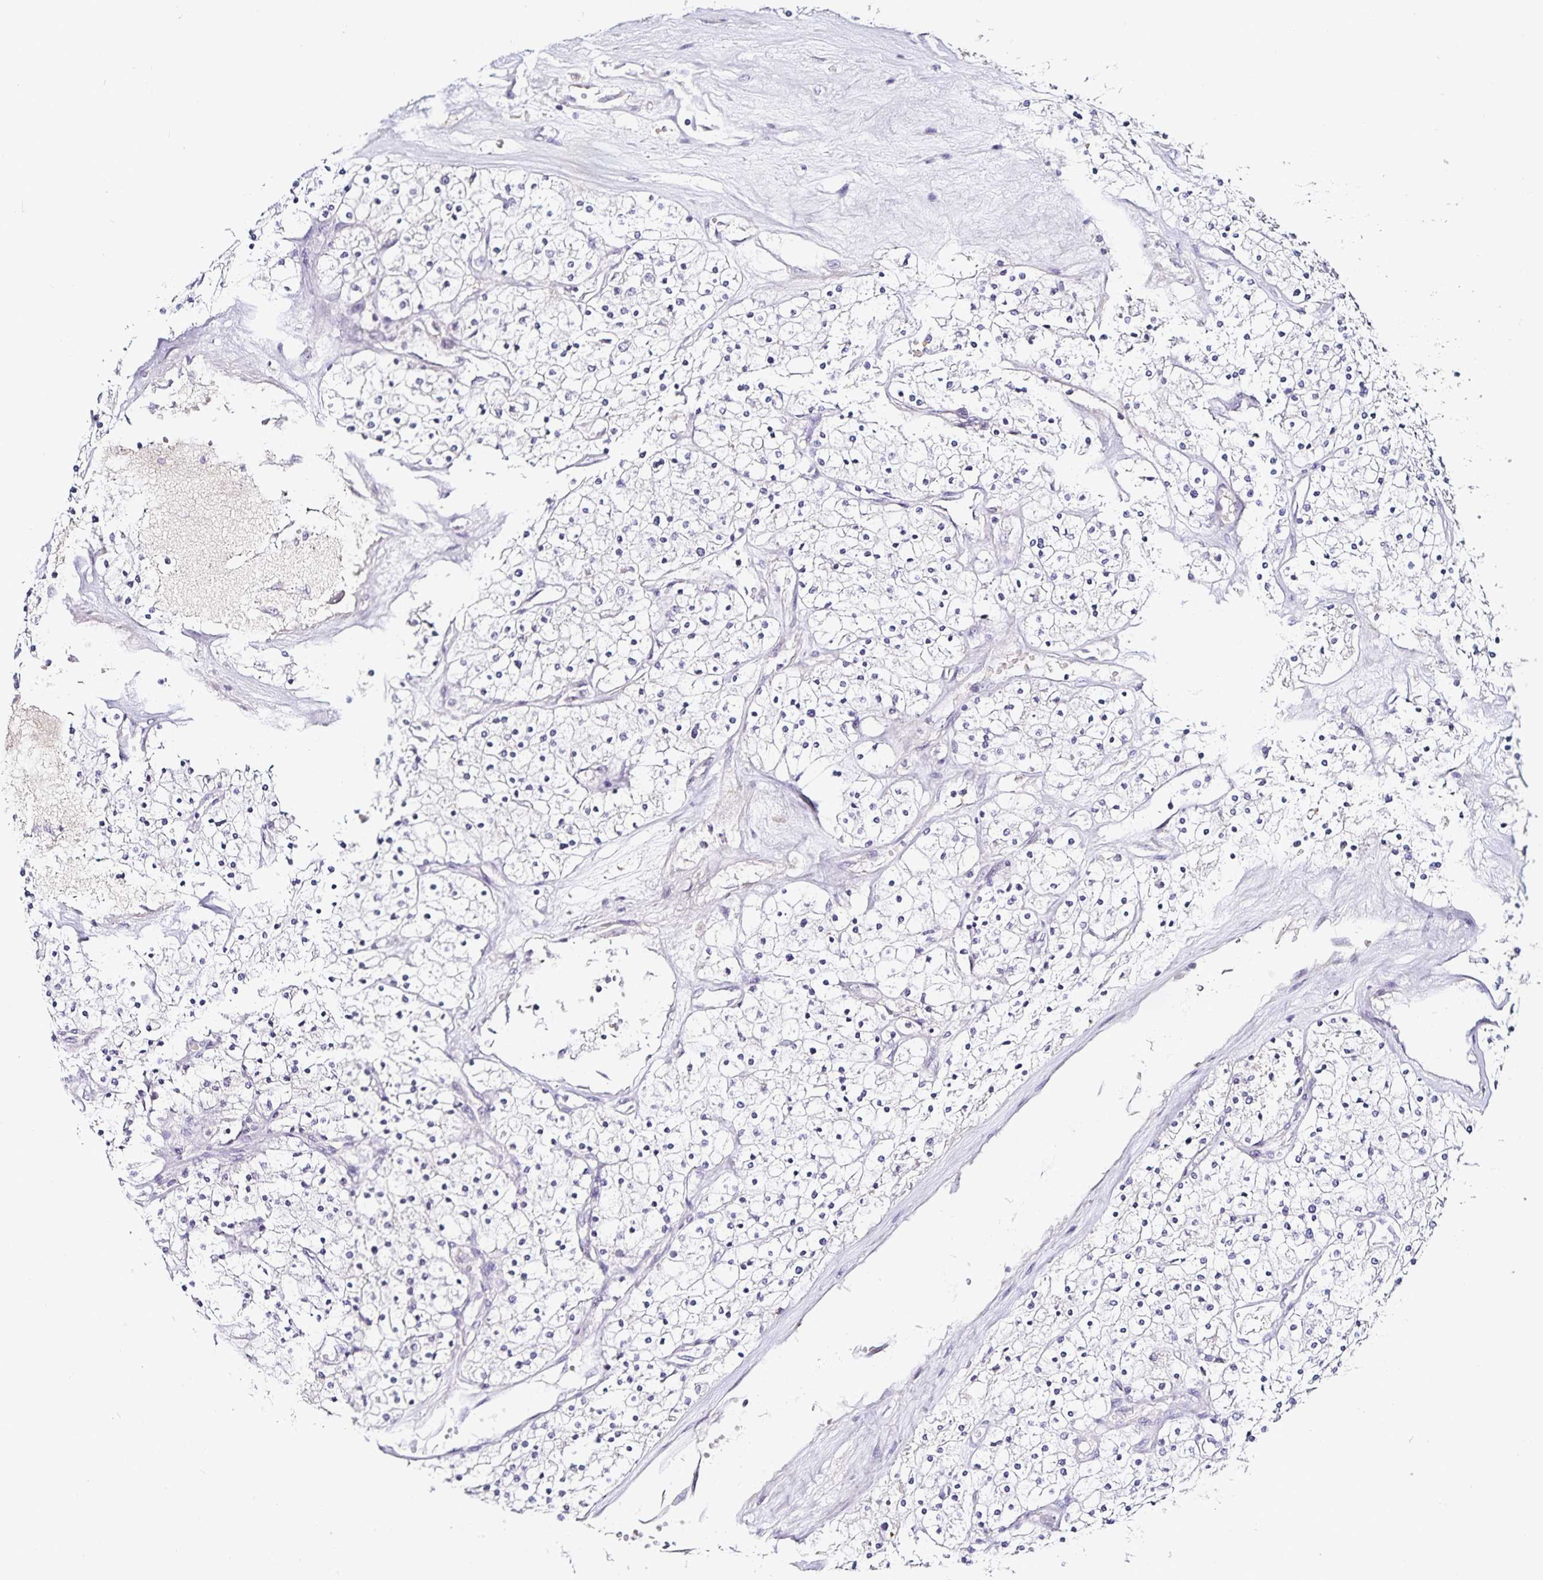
{"staining": {"intensity": "negative", "quantity": "none", "location": "none"}, "tissue": "renal cancer", "cell_type": "Tumor cells", "image_type": "cancer", "snomed": [{"axis": "morphology", "description": "Adenocarcinoma, NOS"}, {"axis": "topography", "description": "Kidney"}], "caption": "Immunohistochemistry (IHC) histopathology image of human renal adenocarcinoma stained for a protein (brown), which reveals no positivity in tumor cells.", "gene": "TTR", "patient": {"sex": "male", "age": 80}}